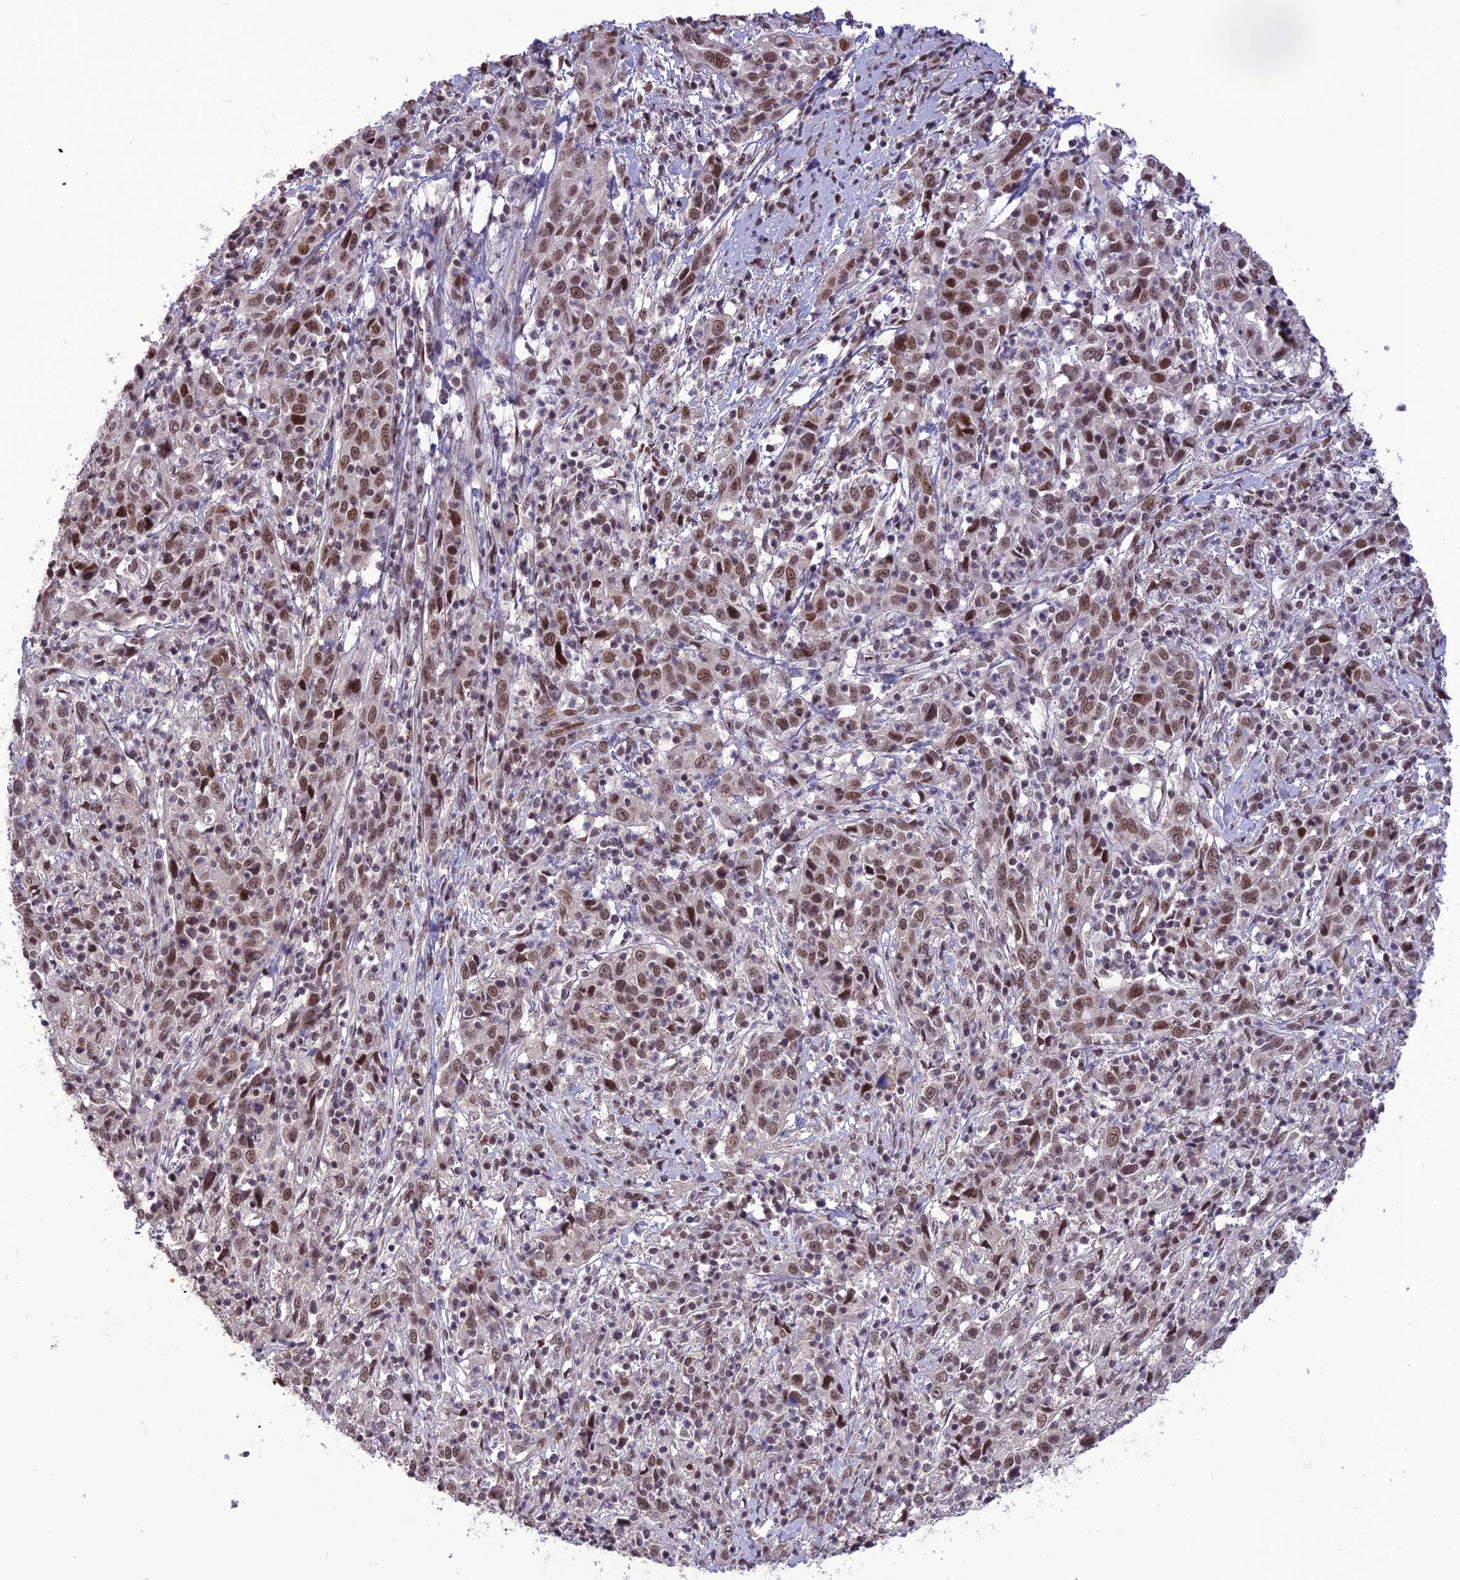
{"staining": {"intensity": "moderate", "quantity": "25%-75%", "location": "nuclear"}, "tissue": "cervical cancer", "cell_type": "Tumor cells", "image_type": "cancer", "snomed": [{"axis": "morphology", "description": "Squamous cell carcinoma, NOS"}, {"axis": "topography", "description": "Cervix"}], "caption": "This is a micrograph of immunohistochemistry staining of cervical squamous cell carcinoma, which shows moderate staining in the nuclear of tumor cells.", "gene": "DIS3", "patient": {"sex": "female", "age": 46}}